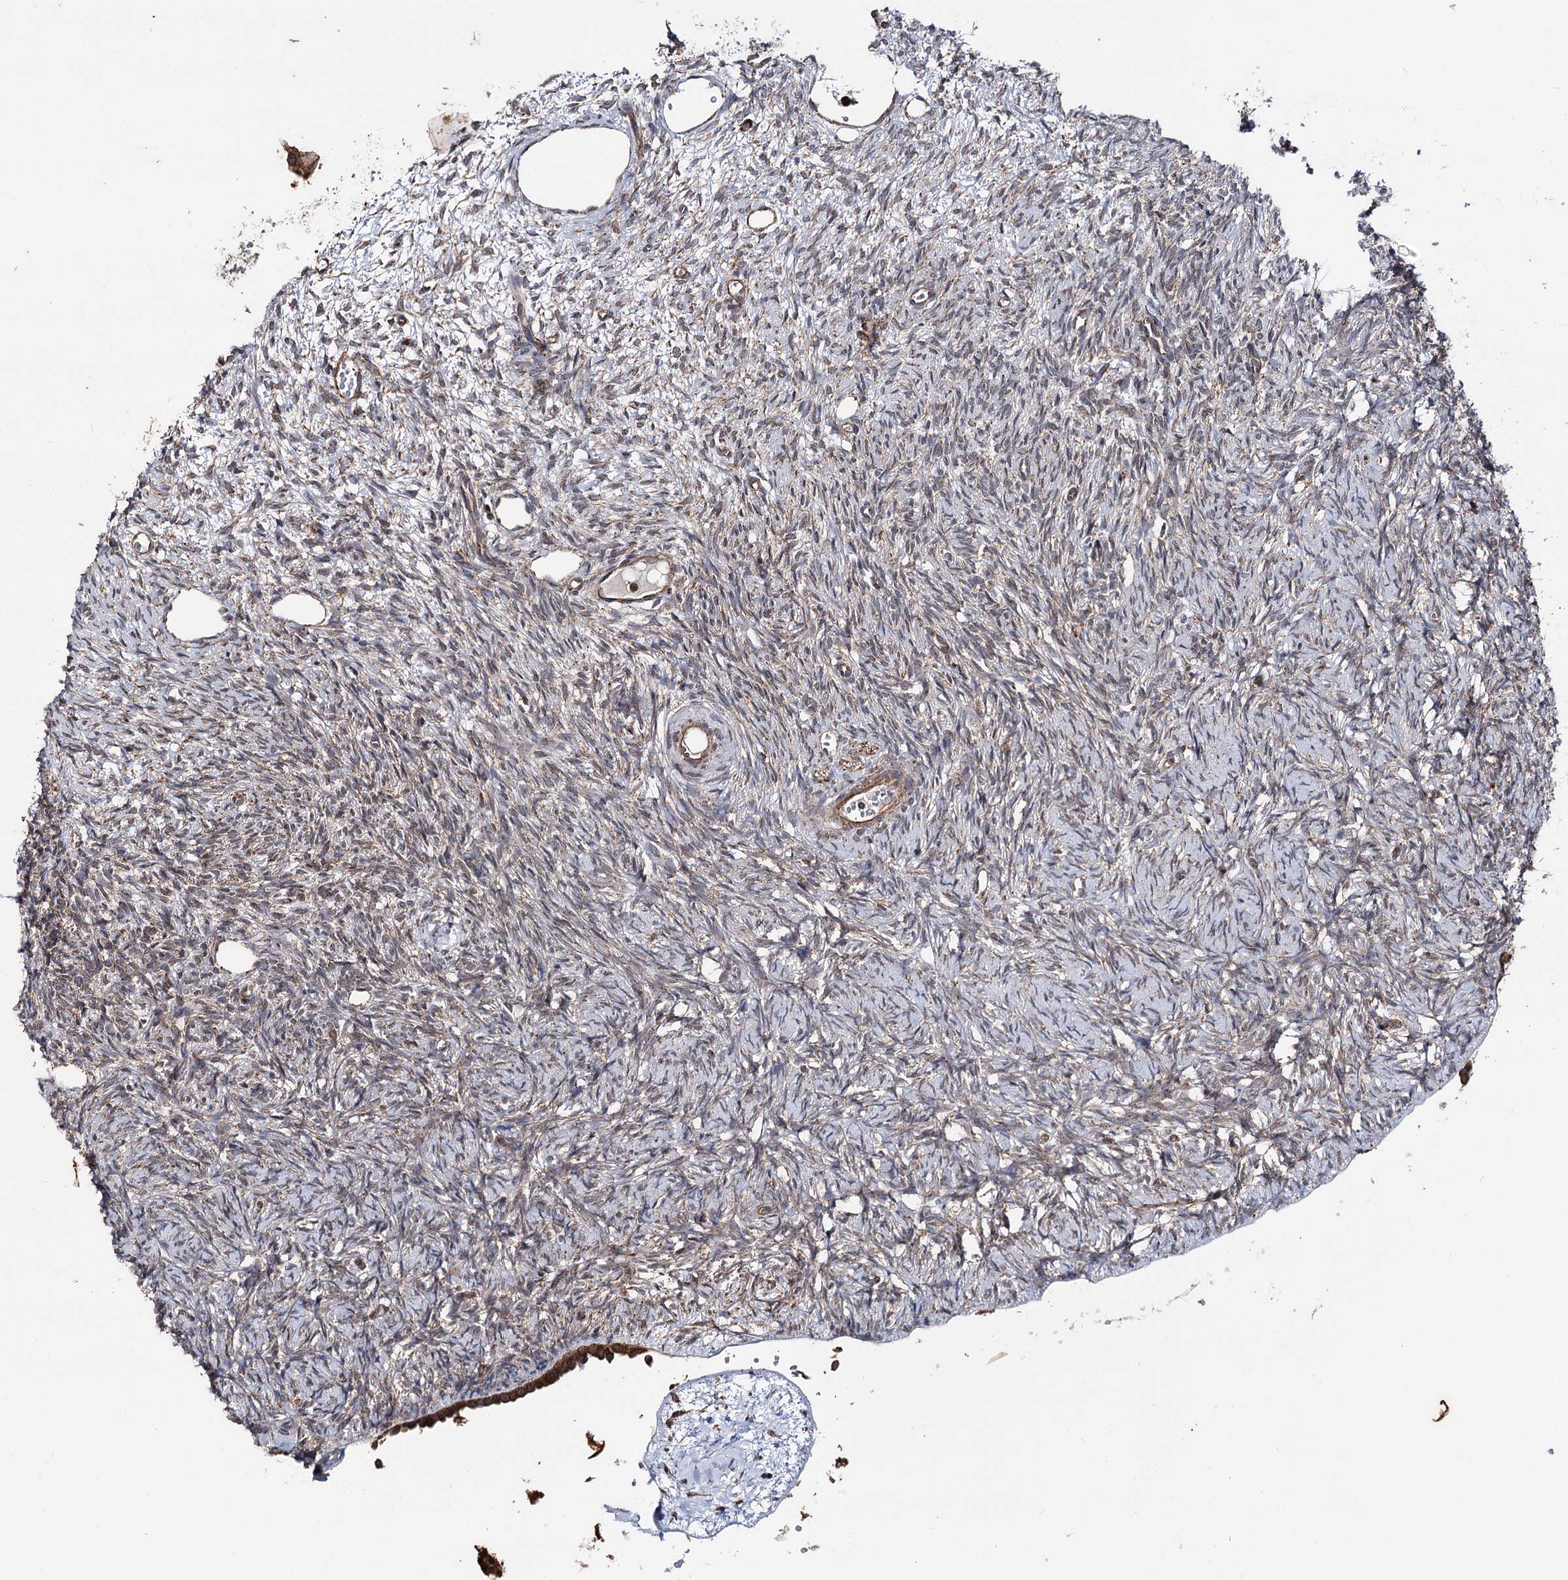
{"staining": {"intensity": "moderate", "quantity": "<25%", "location": "cytoplasmic/membranous"}, "tissue": "ovary", "cell_type": "Ovarian stroma cells", "image_type": "normal", "snomed": [{"axis": "morphology", "description": "Normal tissue, NOS"}, {"axis": "topography", "description": "Ovary"}], "caption": "Ovarian stroma cells show low levels of moderate cytoplasmic/membranous expression in approximately <25% of cells in benign ovary. (Stains: DAB in brown, nuclei in blue, Microscopy: brightfield microscopy at high magnification).", "gene": "FGFR1OP2", "patient": {"sex": "female", "age": 51}}